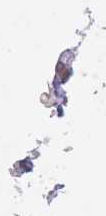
{"staining": {"intensity": "negative", "quantity": "none", "location": "none"}, "tissue": "thyroid cancer", "cell_type": "Tumor cells", "image_type": "cancer", "snomed": [{"axis": "morphology", "description": "Papillary adenocarcinoma, NOS"}, {"axis": "topography", "description": "Thyroid gland"}], "caption": "A high-resolution image shows IHC staining of papillary adenocarcinoma (thyroid), which demonstrates no significant expression in tumor cells.", "gene": "RHO", "patient": {"sex": "male", "age": 33}}